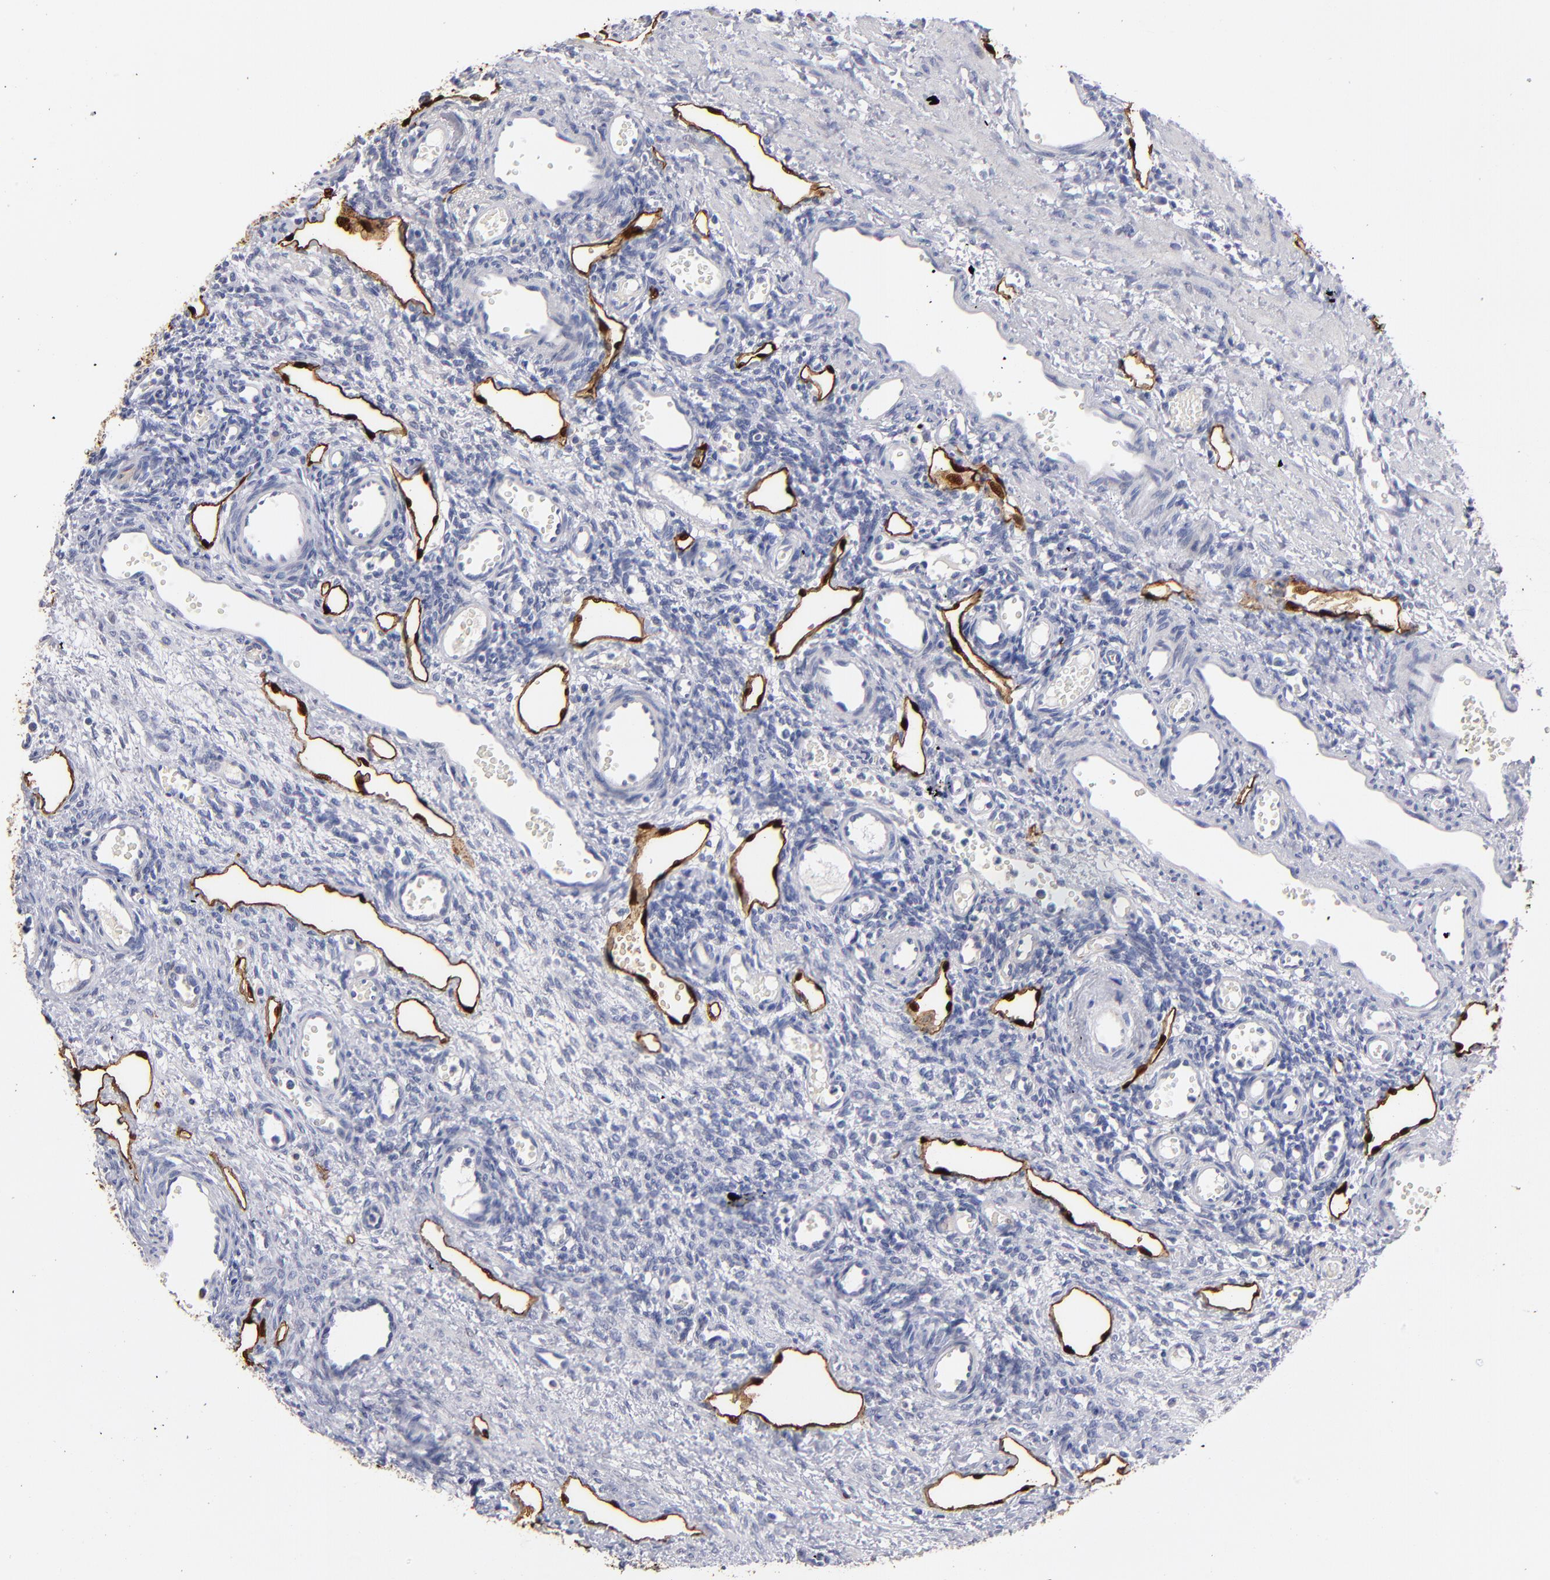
{"staining": {"intensity": "negative", "quantity": "none", "location": "none"}, "tissue": "ovary", "cell_type": "Follicle cells", "image_type": "normal", "snomed": [{"axis": "morphology", "description": "Normal tissue, NOS"}, {"axis": "topography", "description": "Ovary"}], "caption": "Human ovary stained for a protein using IHC displays no positivity in follicle cells.", "gene": "FABP4", "patient": {"sex": "female", "age": 33}}